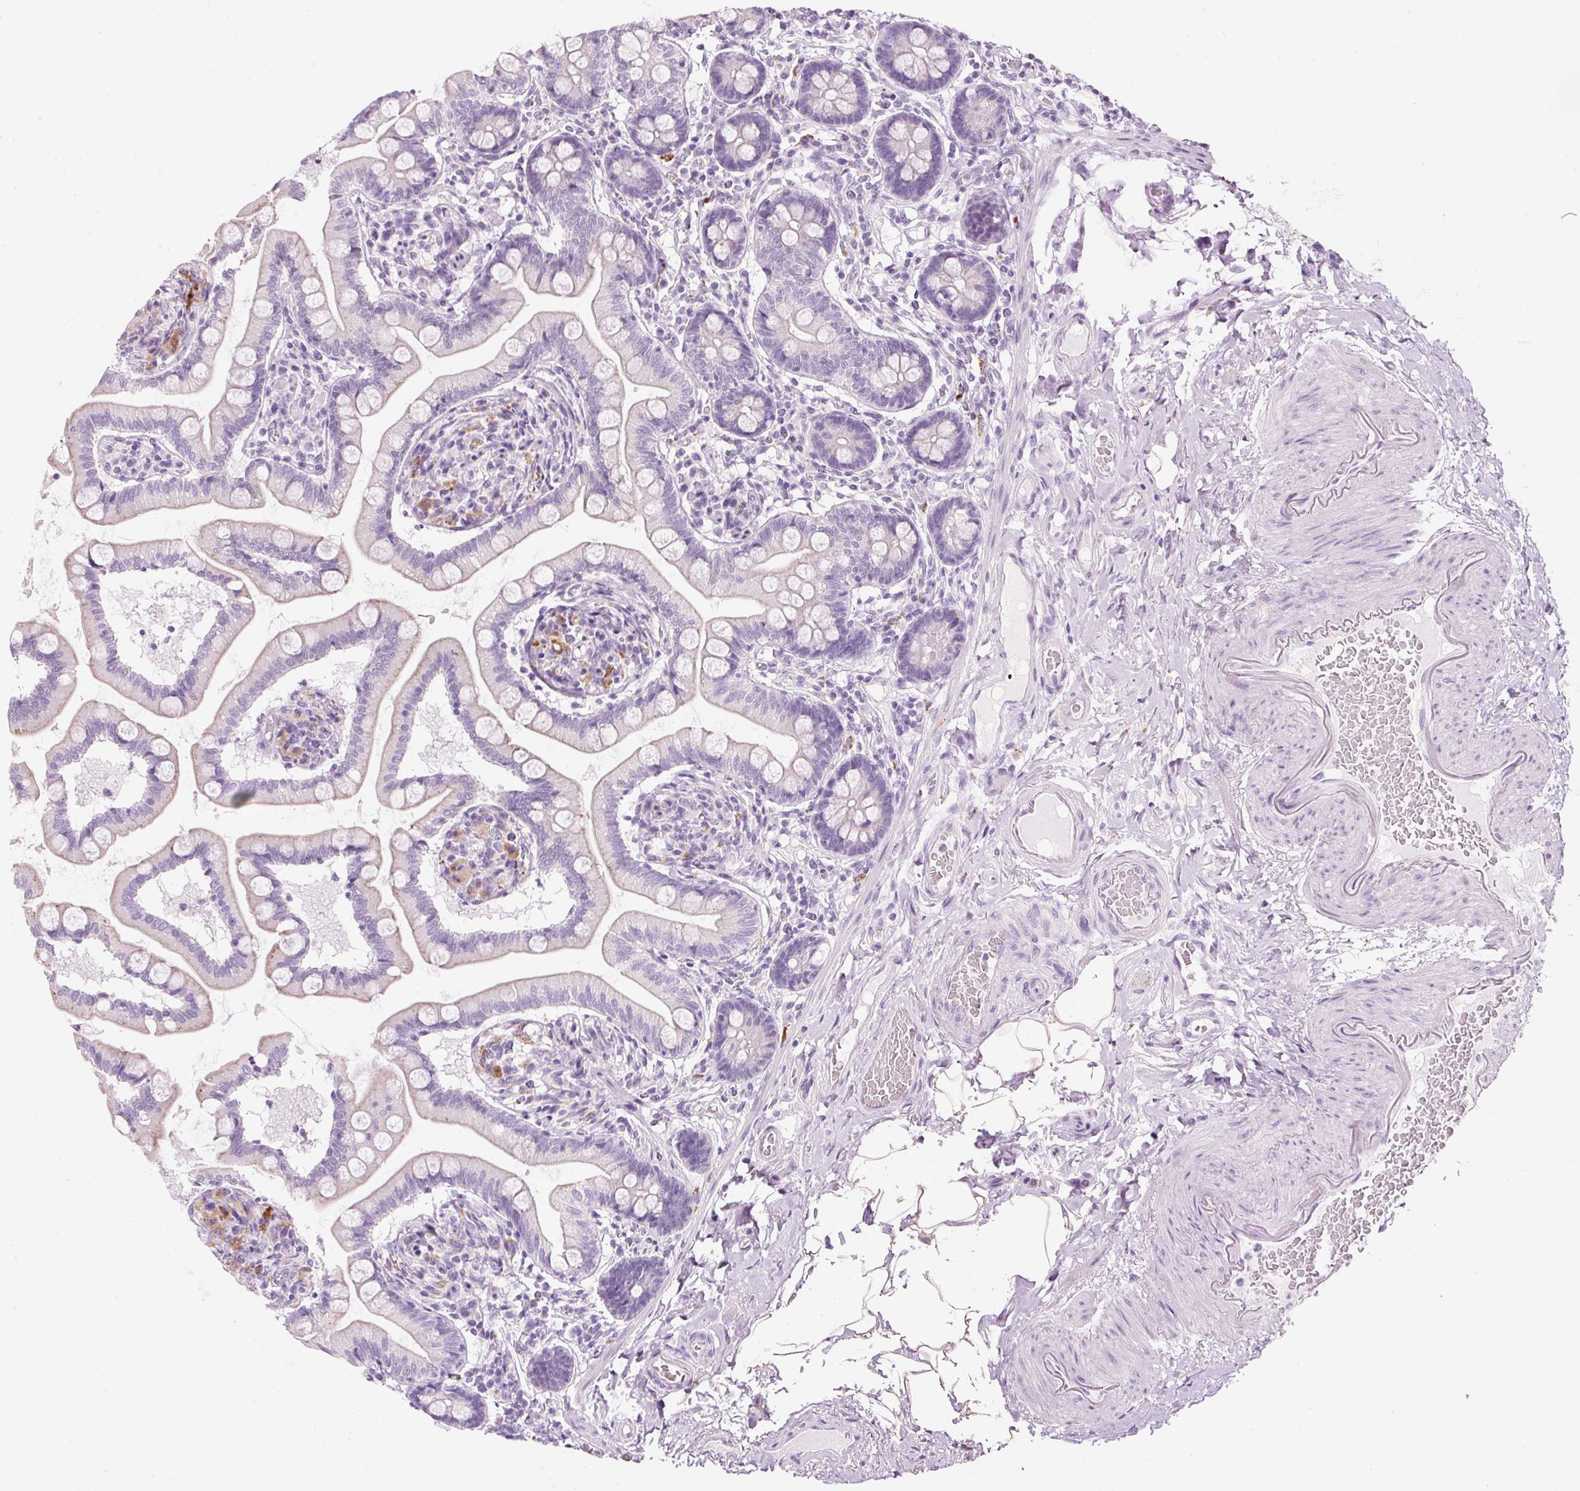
{"staining": {"intensity": "moderate", "quantity": "<25%", "location": "cytoplasmic/membranous"}, "tissue": "small intestine", "cell_type": "Glandular cells", "image_type": "normal", "snomed": [{"axis": "morphology", "description": "Normal tissue, NOS"}, {"axis": "topography", "description": "Small intestine"}], "caption": "Immunohistochemical staining of benign human small intestine displays <25% levels of moderate cytoplasmic/membranous protein staining in about <25% of glandular cells. (IHC, brightfield microscopy, high magnification).", "gene": "ZNF639", "patient": {"sex": "female", "age": 64}}